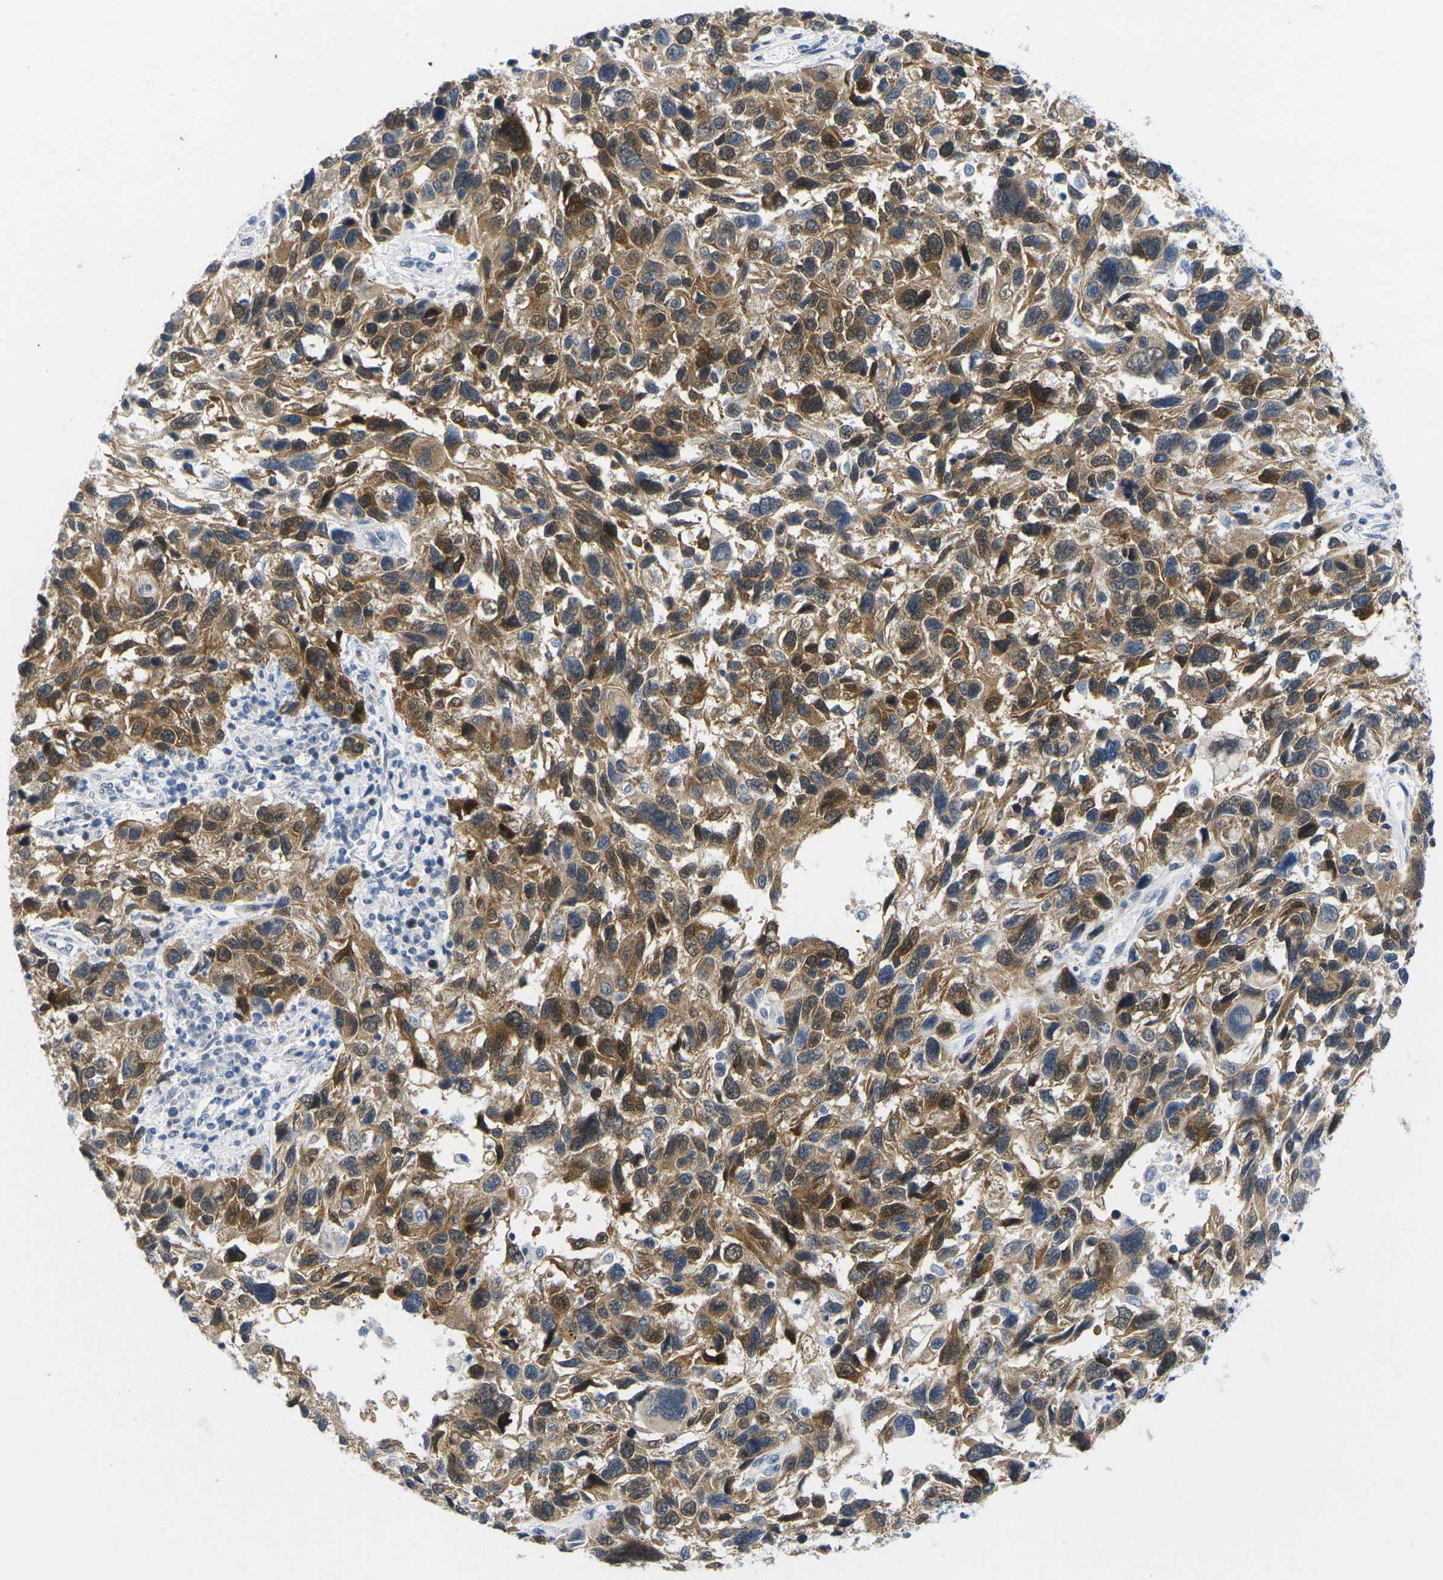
{"staining": {"intensity": "moderate", "quantity": ">75%", "location": "cytoplasmic/membranous,nuclear"}, "tissue": "melanoma", "cell_type": "Tumor cells", "image_type": "cancer", "snomed": [{"axis": "morphology", "description": "Malignant melanoma, NOS"}, {"axis": "topography", "description": "Skin"}], "caption": "Human malignant melanoma stained for a protein (brown) demonstrates moderate cytoplasmic/membranous and nuclear positive positivity in about >75% of tumor cells.", "gene": "CDK2", "patient": {"sex": "male", "age": 53}}